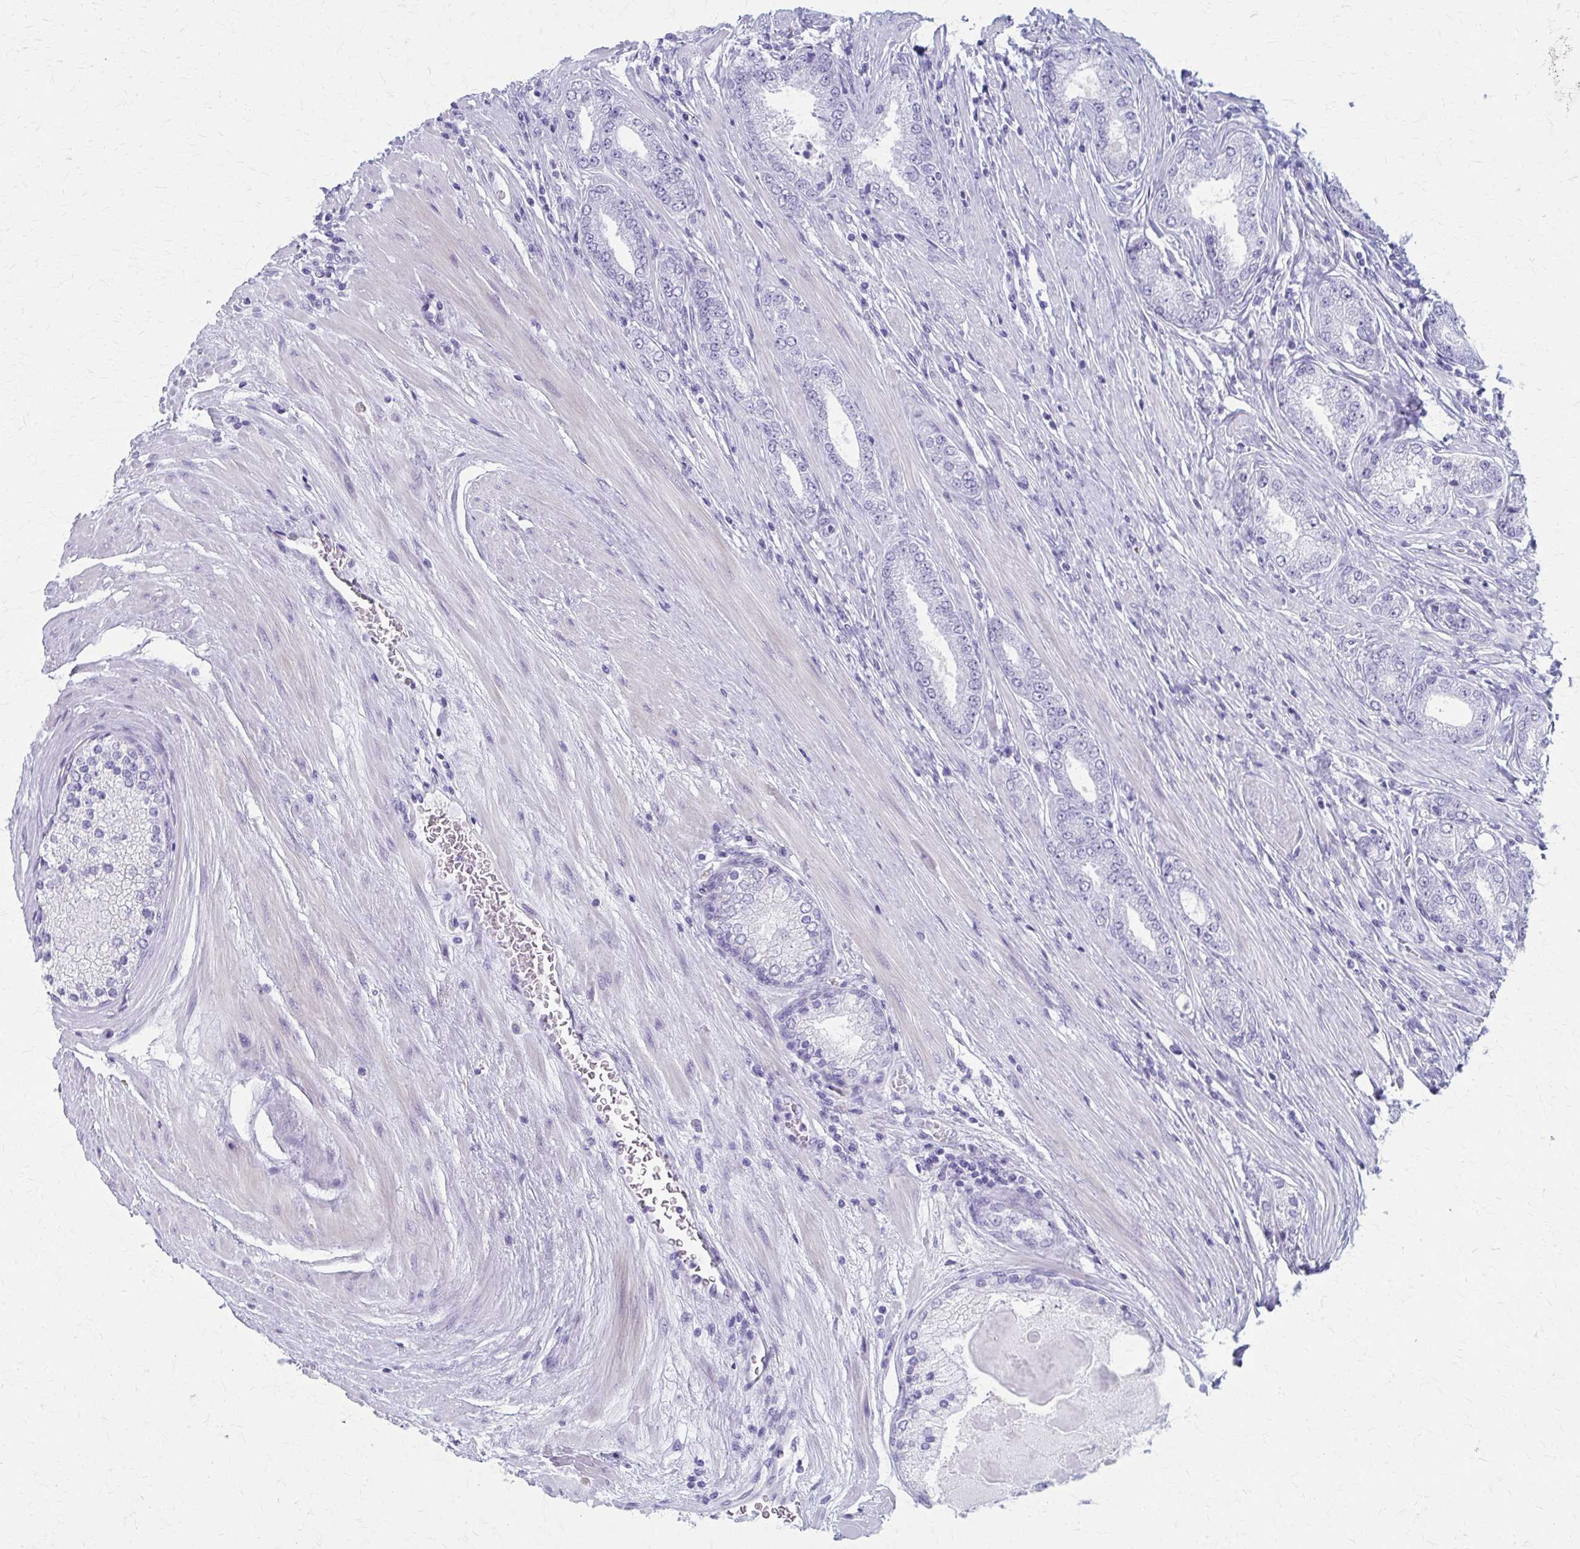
{"staining": {"intensity": "negative", "quantity": "none", "location": "none"}, "tissue": "prostate cancer", "cell_type": "Tumor cells", "image_type": "cancer", "snomed": [{"axis": "morphology", "description": "Adenocarcinoma, High grade"}, {"axis": "topography", "description": "Prostate"}], "caption": "A photomicrograph of high-grade adenocarcinoma (prostate) stained for a protein displays no brown staining in tumor cells.", "gene": "CELF5", "patient": {"sex": "male", "age": 67}}